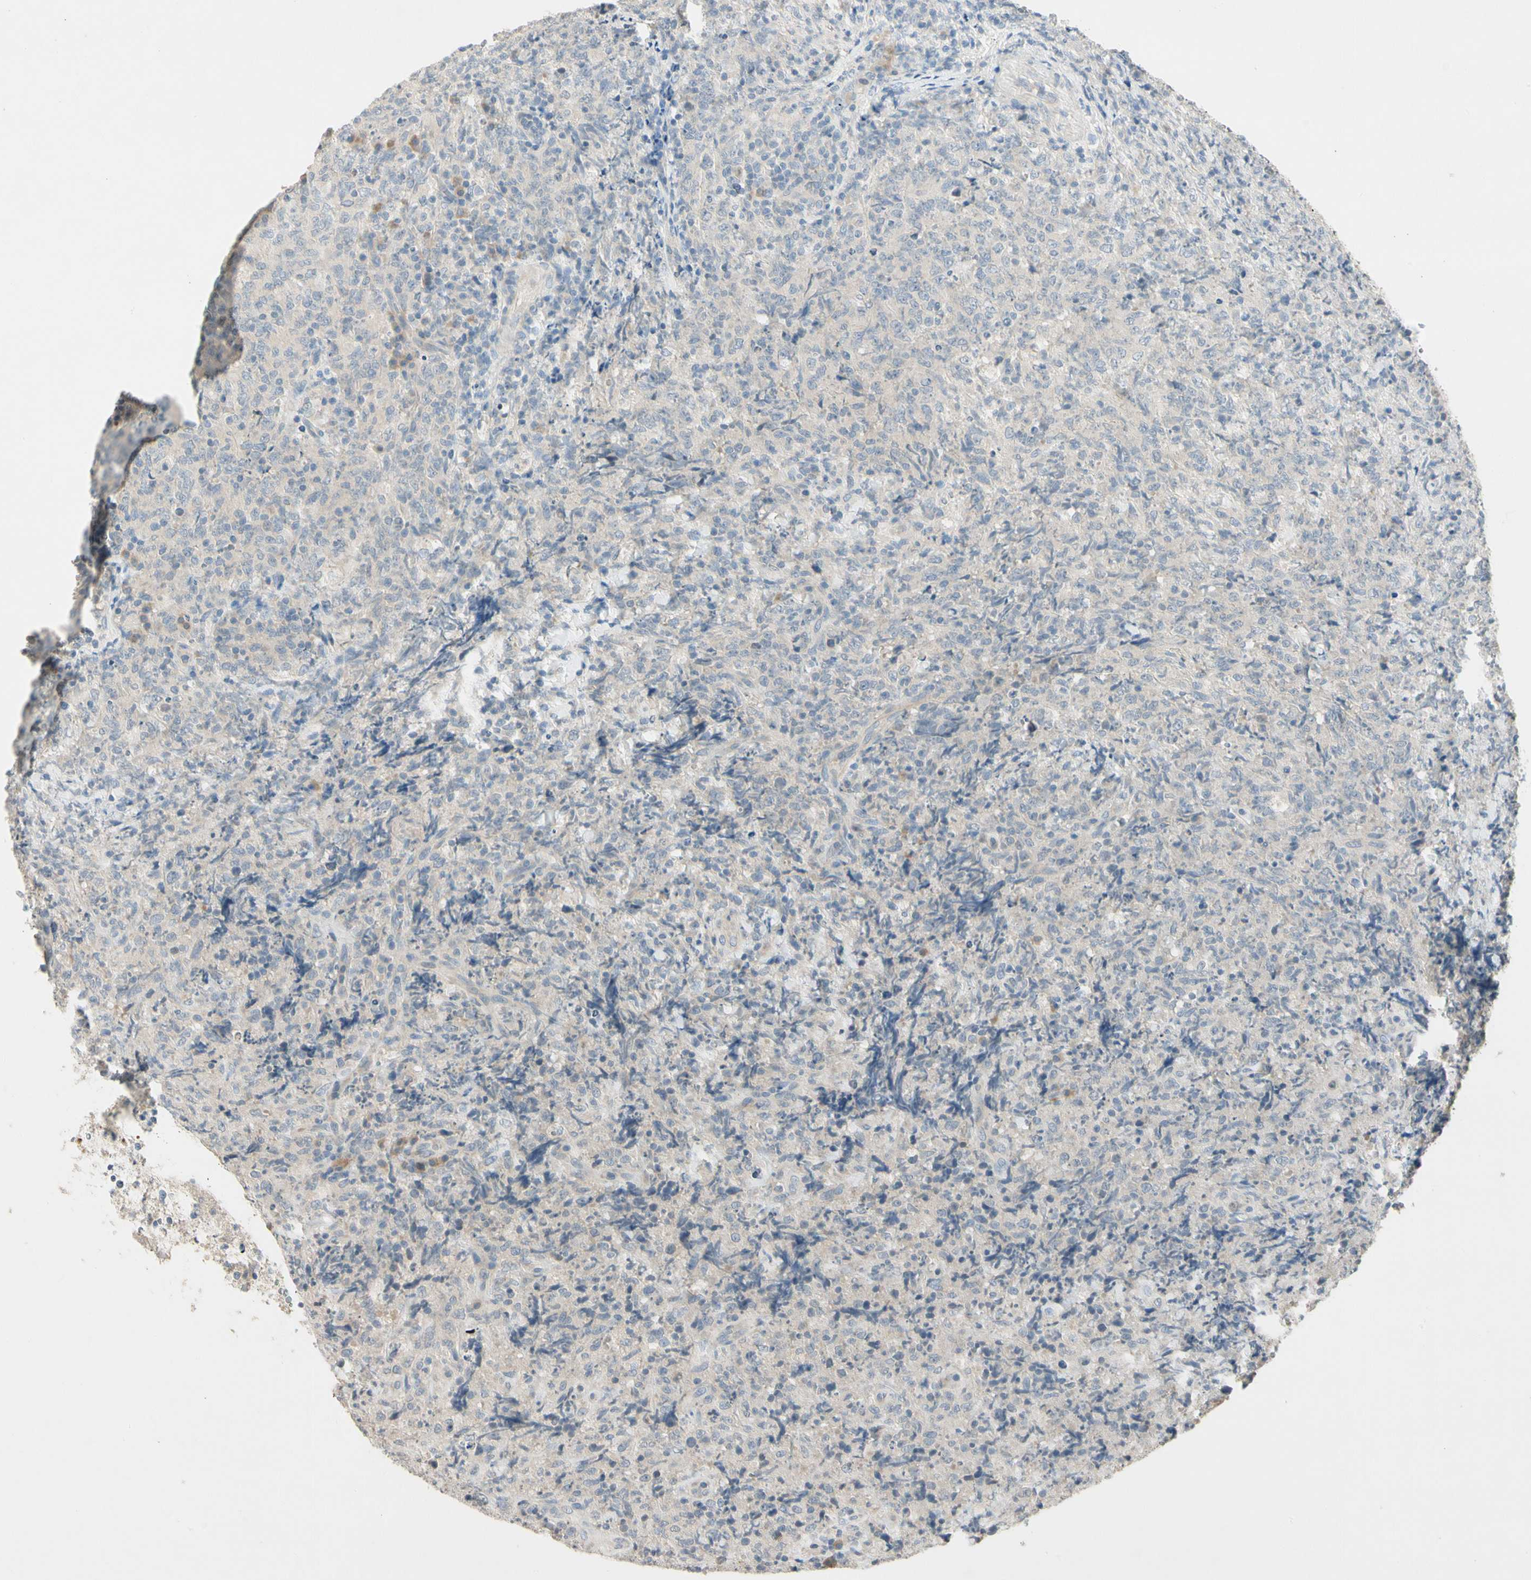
{"staining": {"intensity": "negative", "quantity": "none", "location": "none"}, "tissue": "lymphoma", "cell_type": "Tumor cells", "image_type": "cancer", "snomed": [{"axis": "morphology", "description": "Malignant lymphoma, non-Hodgkin's type, High grade"}, {"axis": "topography", "description": "Tonsil"}], "caption": "DAB (3,3'-diaminobenzidine) immunohistochemical staining of malignant lymphoma, non-Hodgkin's type (high-grade) demonstrates no significant staining in tumor cells. (Brightfield microscopy of DAB immunohistochemistry at high magnification).", "gene": "PRSS21", "patient": {"sex": "female", "age": 36}}